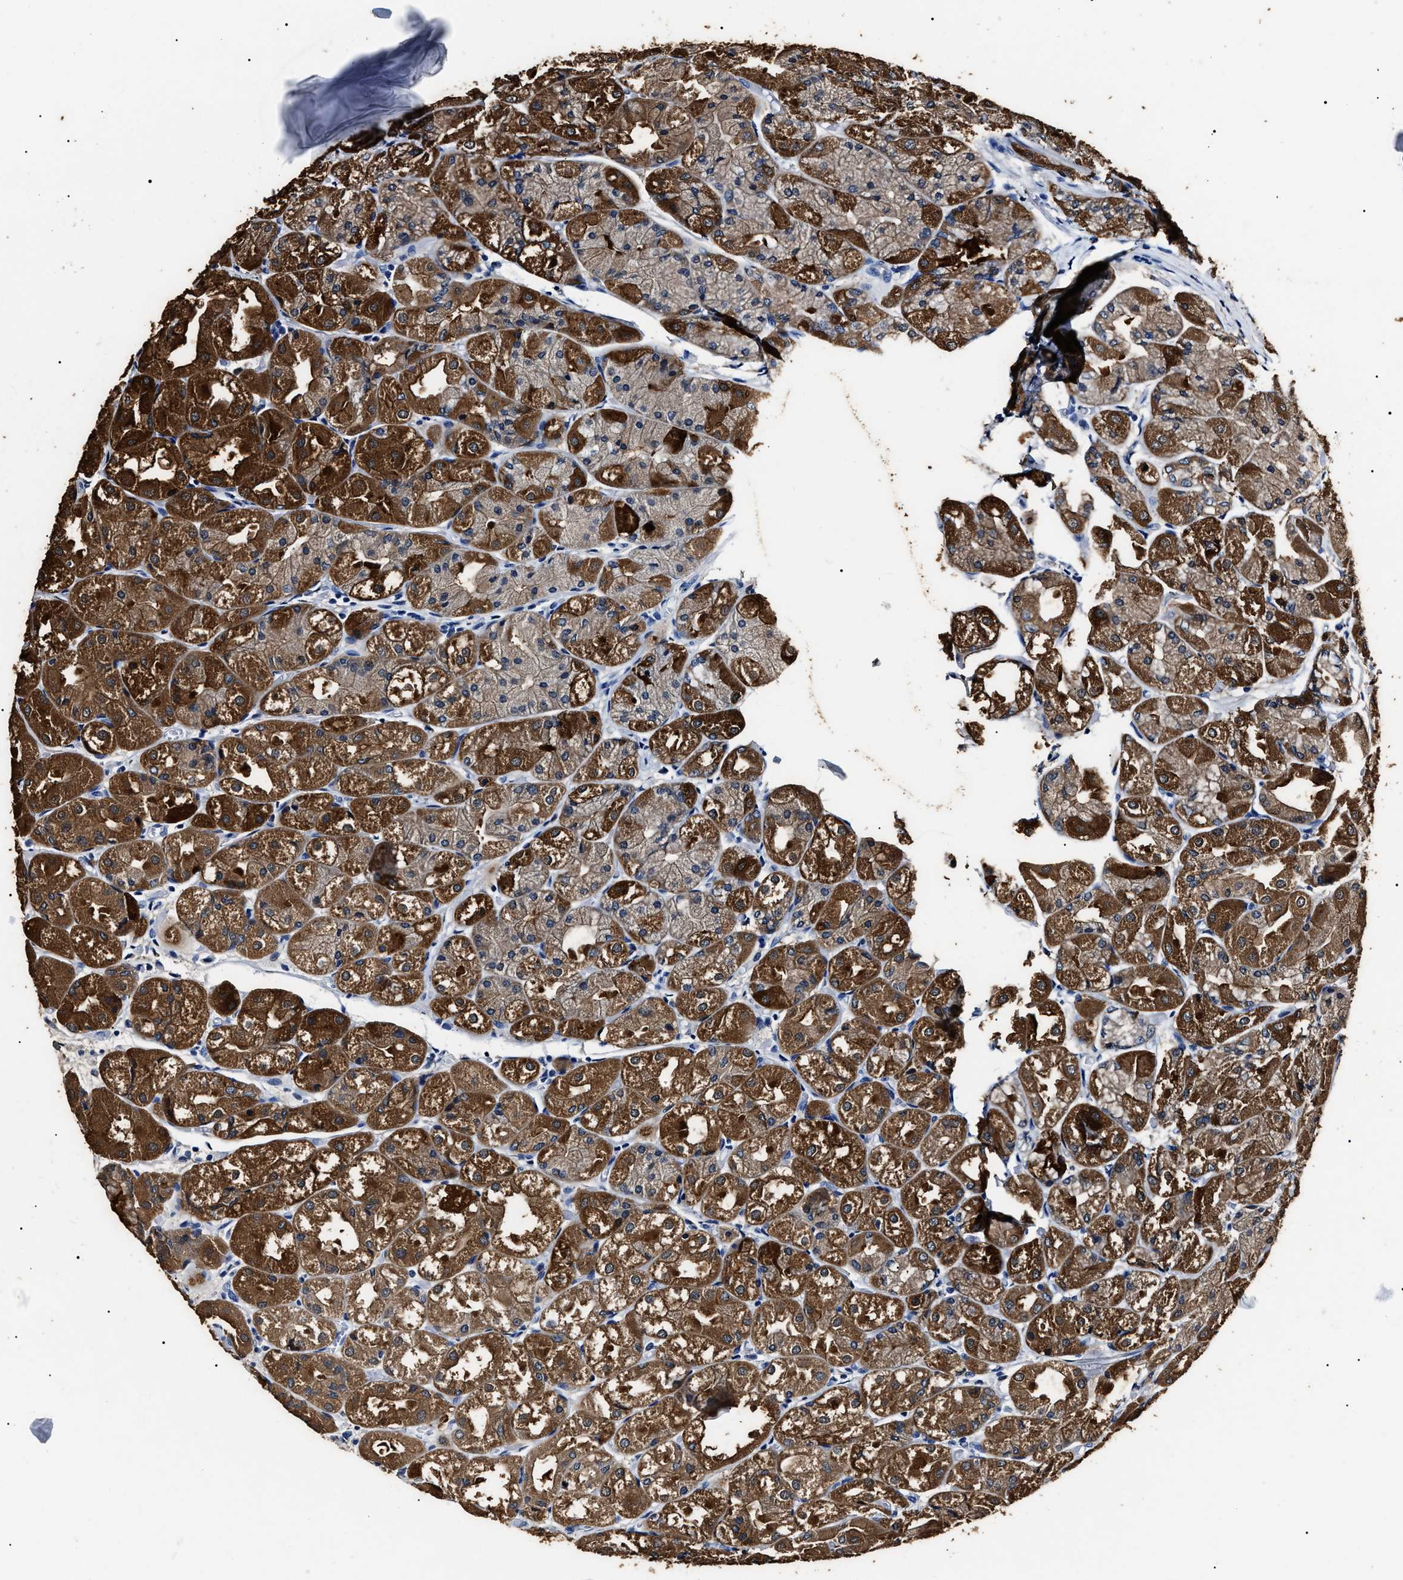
{"staining": {"intensity": "strong", "quantity": ">75%", "location": "cytoplasmic/membranous"}, "tissue": "stomach", "cell_type": "Glandular cells", "image_type": "normal", "snomed": [{"axis": "morphology", "description": "Normal tissue, NOS"}, {"axis": "topography", "description": "Stomach, upper"}], "caption": "Glandular cells exhibit high levels of strong cytoplasmic/membranous staining in about >75% of cells in benign stomach. (DAB (3,3'-diaminobenzidine) IHC with brightfield microscopy, high magnification).", "gene": "ALDH1A1", "patient": {"sex": "male", "age": 72}}